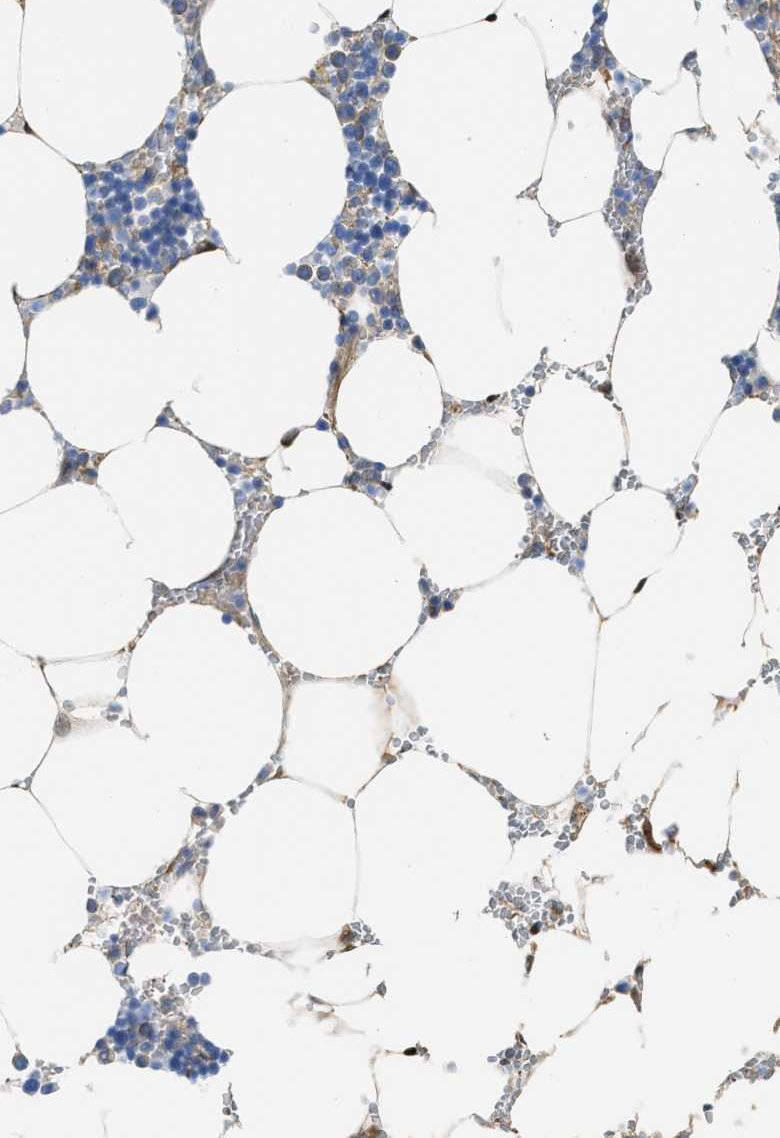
{"staining": {"intensity": "weak", "quantity": "<25%", "location": "cytoplasmic/membranous"}, "tissue": "bone marrow", "cell_type": "Hematopoietic cells", "image_type": "normal", "snomed": [{"axis": "morphology", "description": "Normal tissue, NOS"}, {"axis": "topography", "description": "Bone marrow"}], "caption": "Immunohistochemistry of normal human bone marrow shows no positivity in hematopoietic cells.", "gene": "ASS1", "patient": {"sex": "male", "age": 70}}